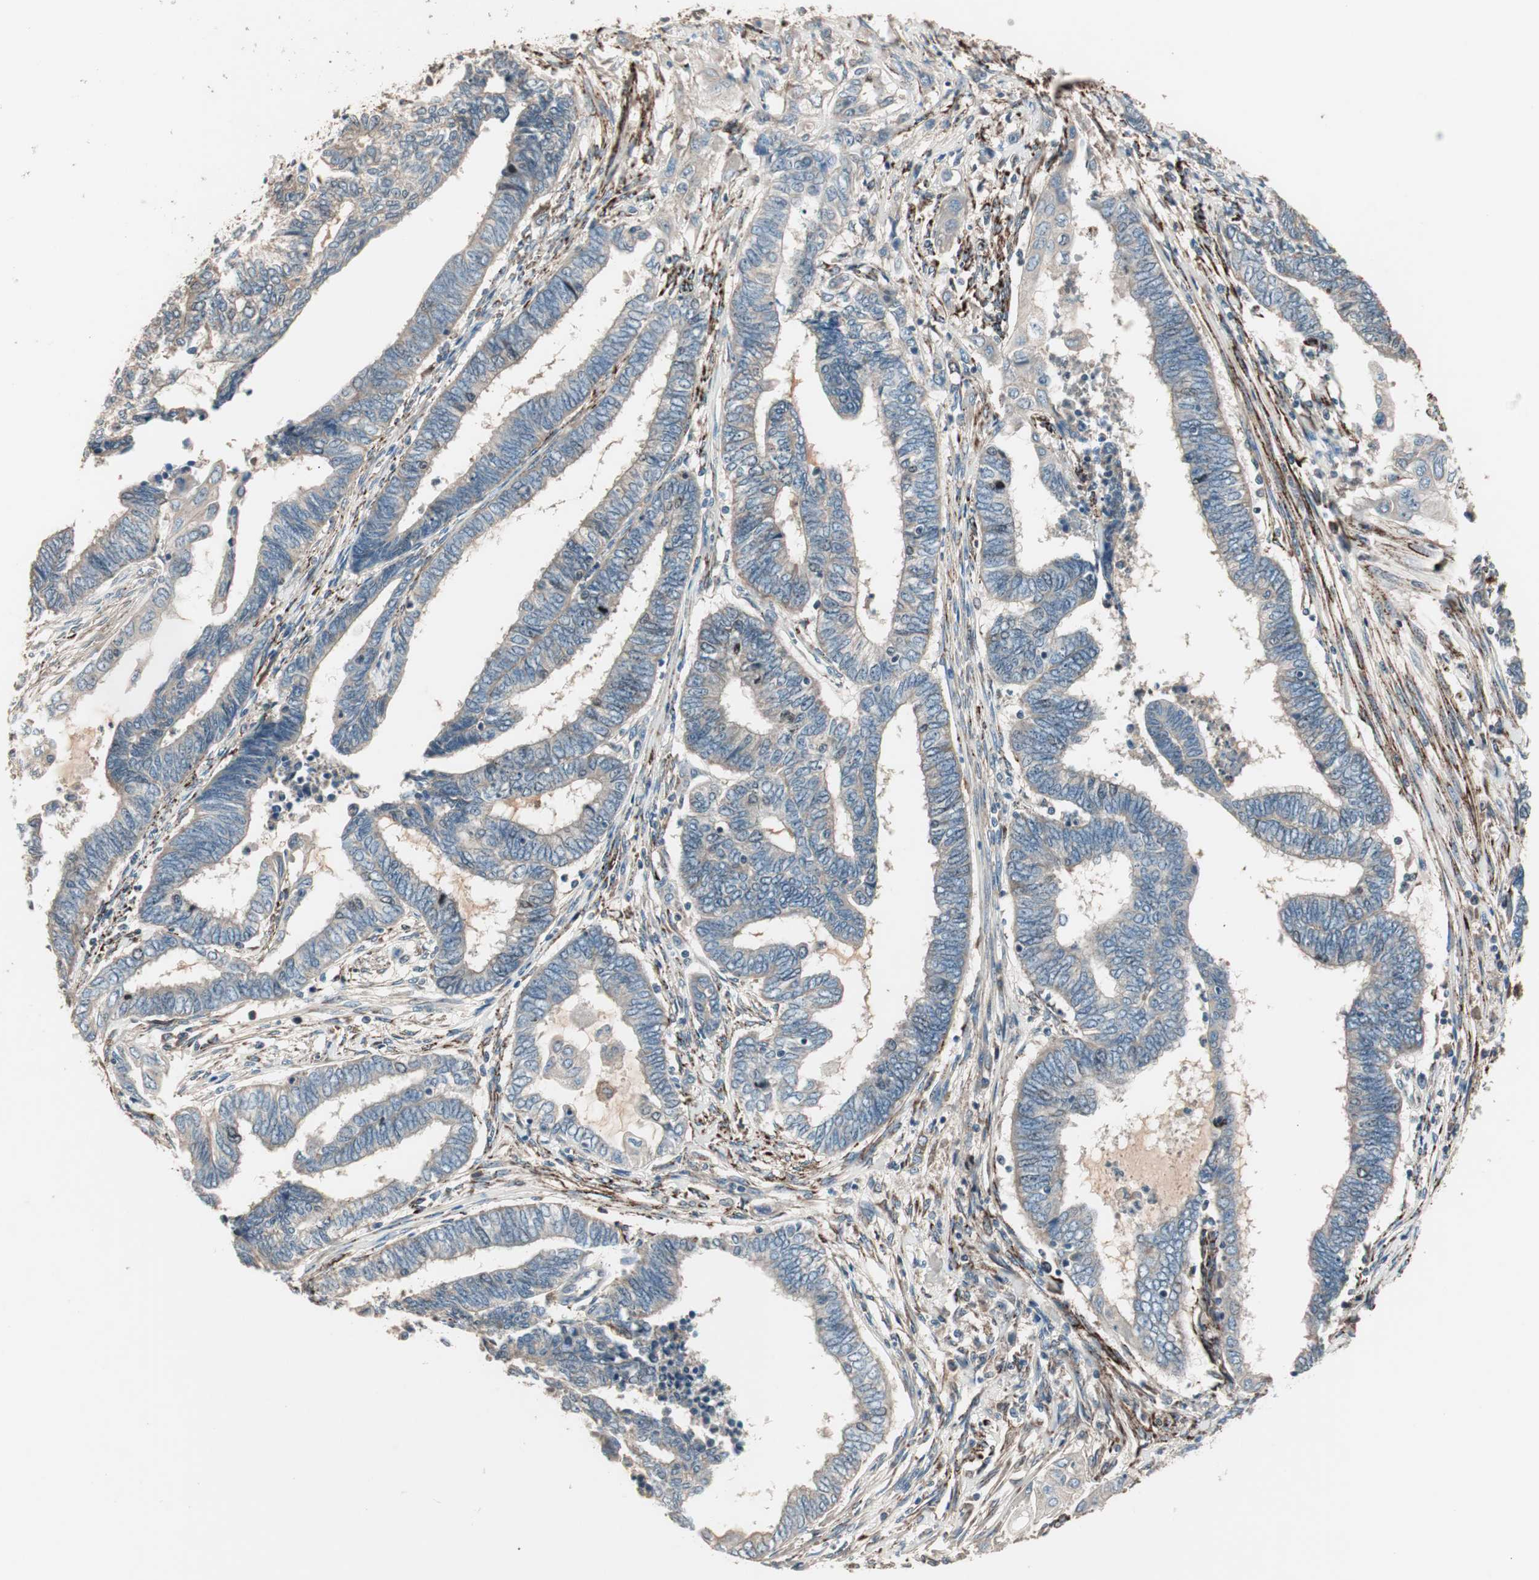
{"staining": {"intensity": "weak", "quantity": ">75%", "location": "cytoplasmic/membranous"}, "tissue": "endometrial cancer", "cell_type": "Tumor cells", "image_type": "cancer", "snomed": [{"axis": "morphology", "description": "Adenocarcinoma, NOS"}, {"axis": "topography", "description": "Uterus"}, {"axis": "topography", "description": "Endometrium"}], "caption": "Weak cytoplasmic/membranous staining for a protein is appreciated in approximately >75% of tumor cells of endometrial cancer (adenocarcinoma) using IHC.", "gene": "NFRKB", "patient": {"sex": "female", "age": 70}}